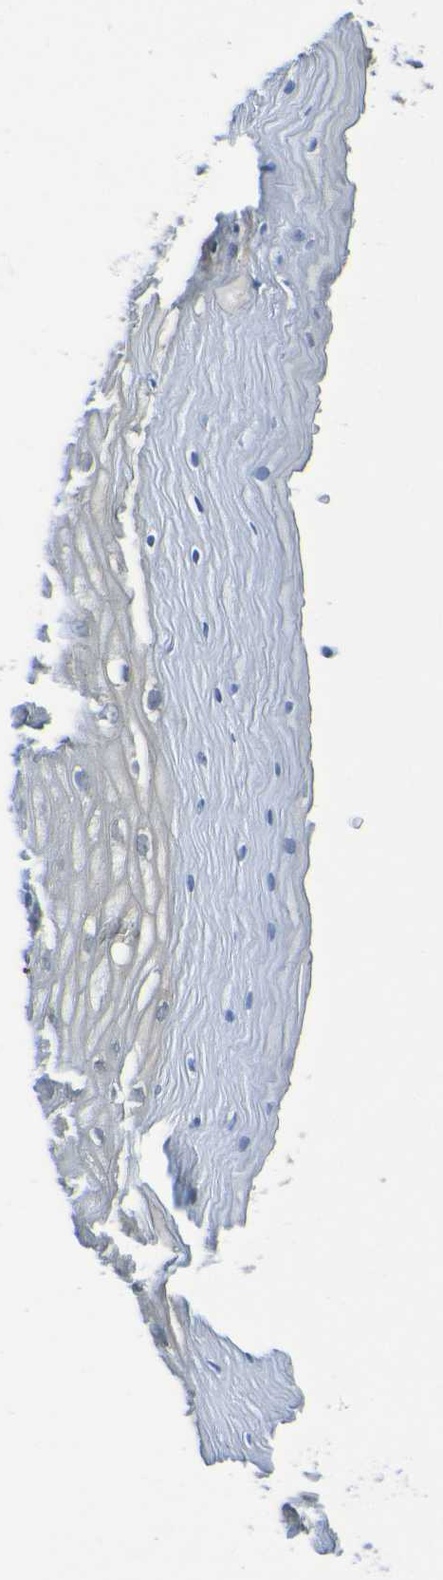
{"staining": {"intensity": "weak", "quantity": ">75%", "location": "cytoplasmic/membranous"}, "tissue": "cervix", "cell_type": "Glandular cells", "image_type": "normal", "snomed": [{"axis": "morphology", "description": "Normal tissue, NOS"}, {"axis": "topography", "description": "Cervix"}], "caption": "IHC of benign human cervix displays low levels of weak cytoplasmic/membranous staining in approximately >75% of glandular cells.", "gene": "CYP4F2", "patient": {"sex": "female", "age": 55}}